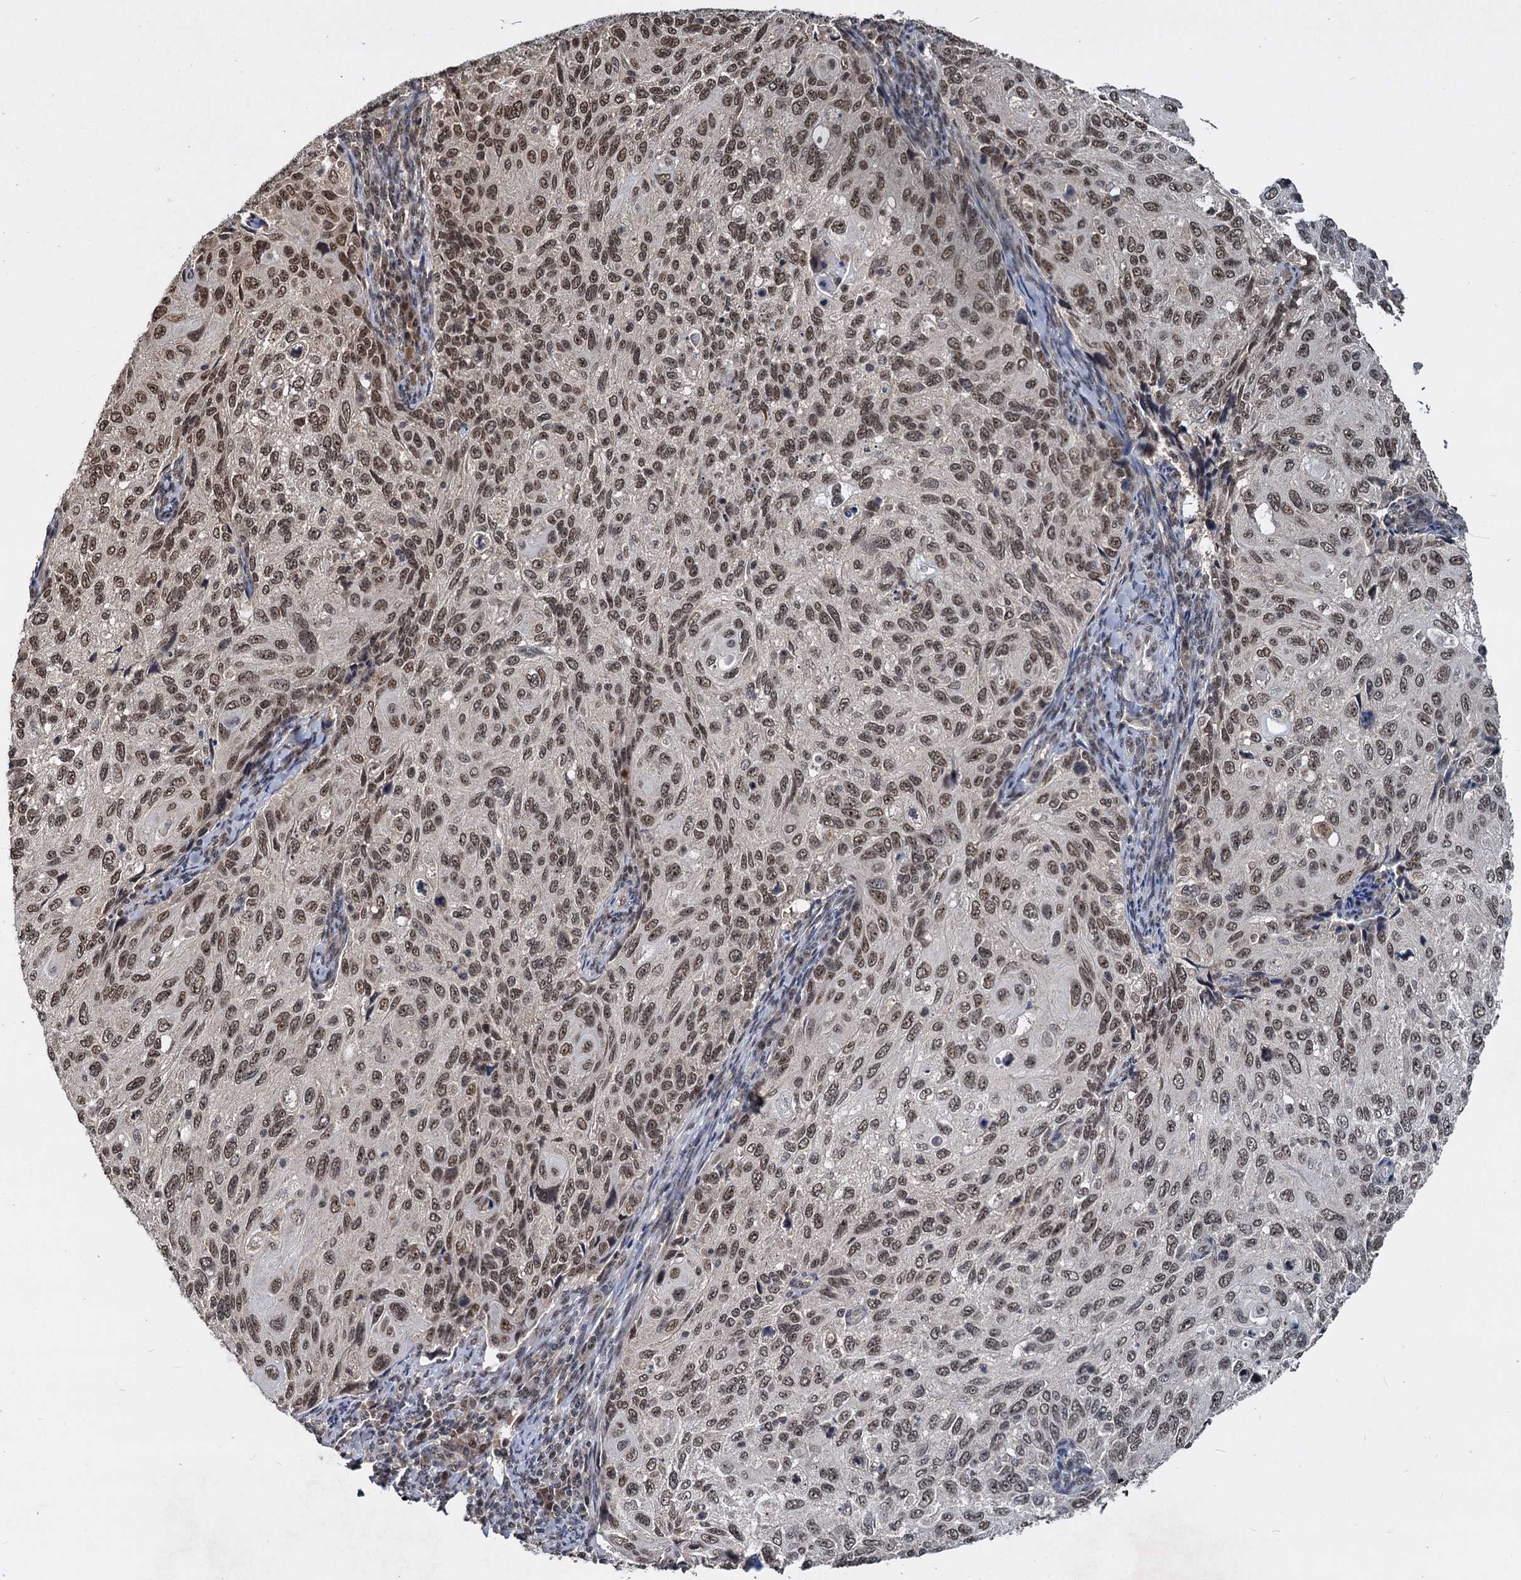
{"staining": {"intensity": "moderate", "quantity": ">75%", "location": "nuclear"}, "tissue": "cervical cancer", "cell_type": "Tumor cells", "image_type": "cancer", "snomed": [{"axis": "morphology", "description": "Squamous cell carcinoma, NOS"}, {"axis": "topography", "description": "Cervix"}], "caption": "The image reveals immunohistochemical staining of cervical cancer. There is moderate nuclear positivity is appreciated in approximately >75% of tumor cells.", "gene": "FAM216B", "patient": {"sex": "female", "age": 70}}